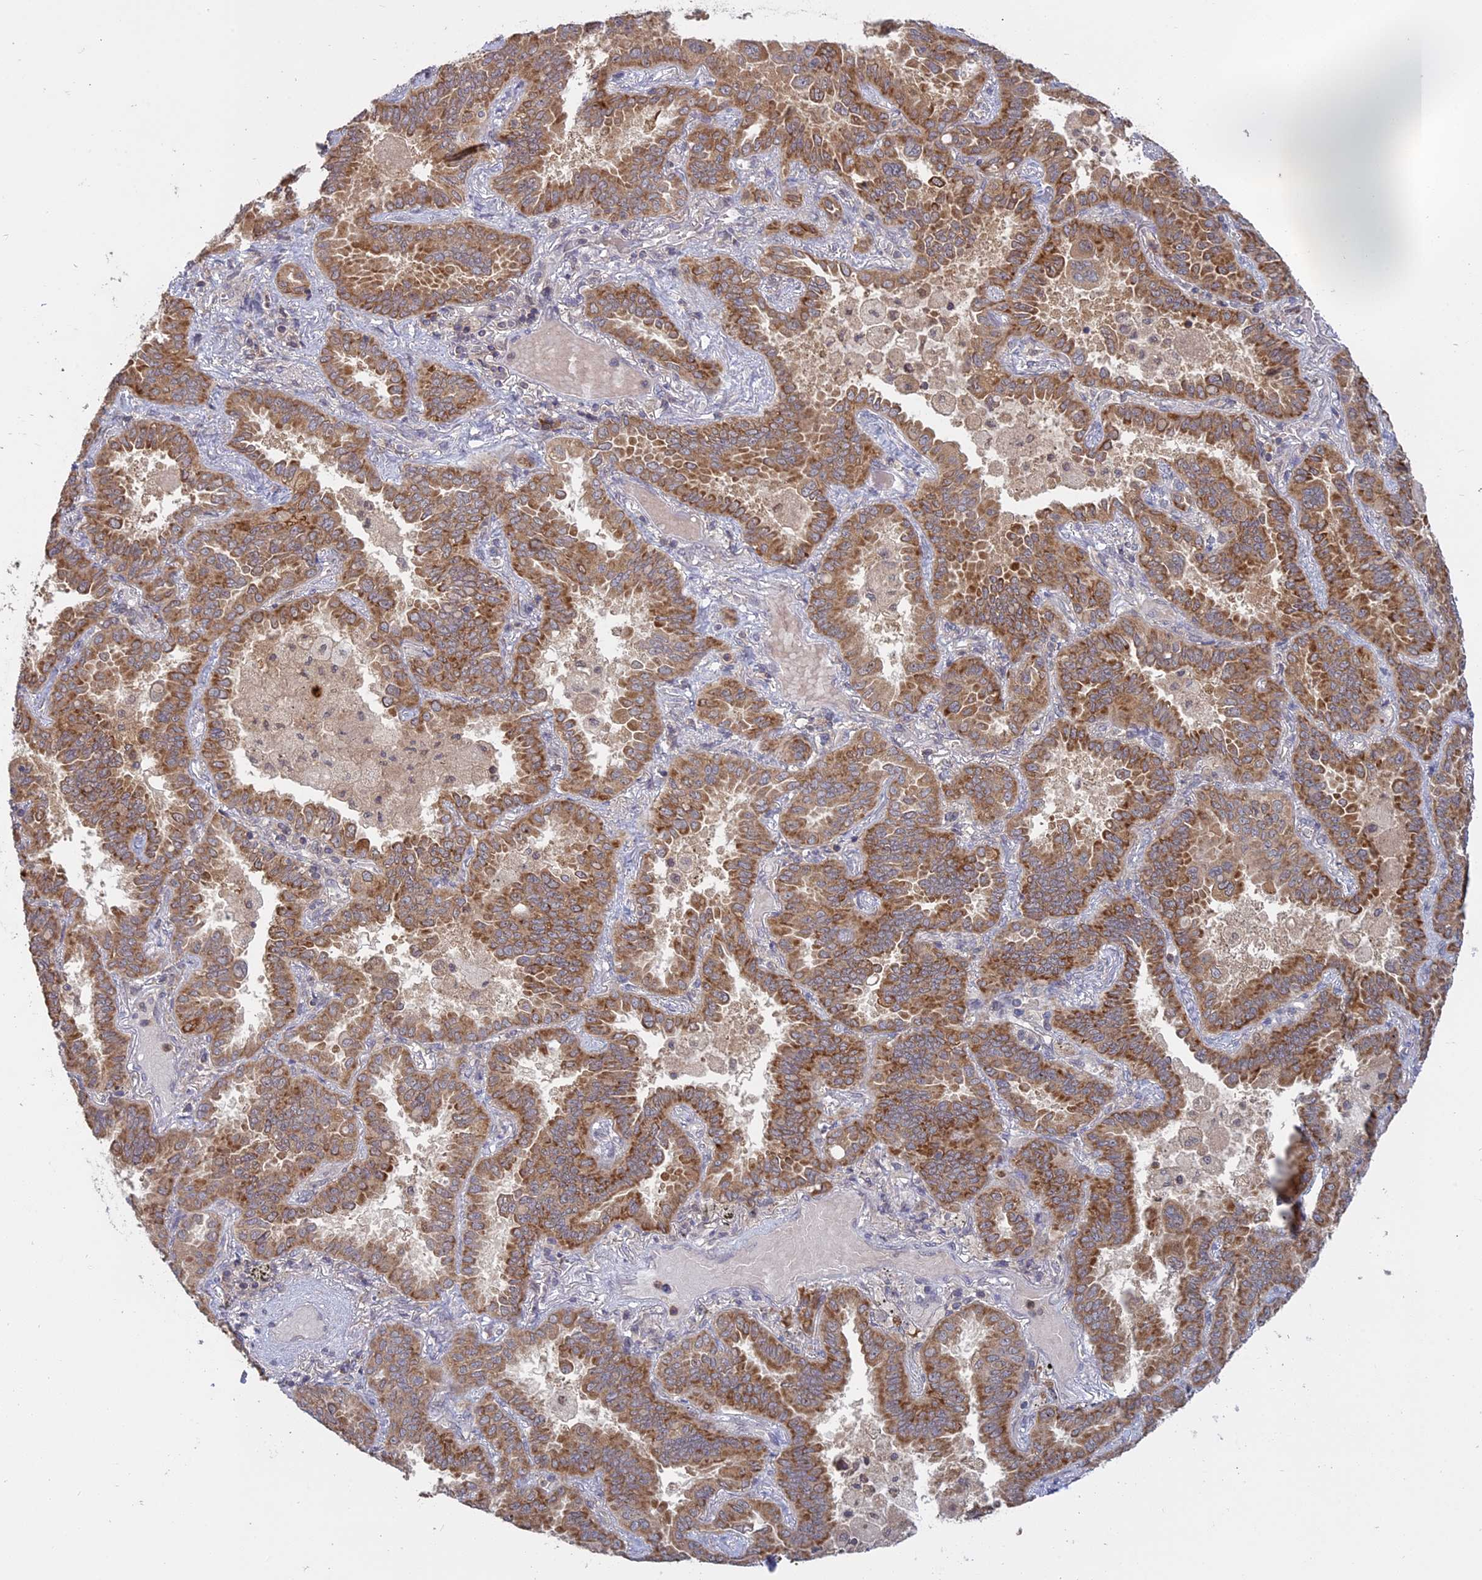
{"staining": {"intensity": "moderate", "quantity": ">75%", "location": "cytoplasmic/membranous"}, "tissue": "lung cancer", "cell_type": "Tumor cells", "image_type": "cancer", "snomed": [{"axis": "morphology", "description": "Adenocarcinoma, NOS"}, {"axis": "topography", "description": "Lung"}], "caption": "Immunohistochemical staining of human lung cancer demonstrates medium levels of moderate cytoplasmic/membranous protein expression in approximately >75% of tumor cells.", "gene": "TMEM208", "patient": {"sex": "male", "age": 64}}